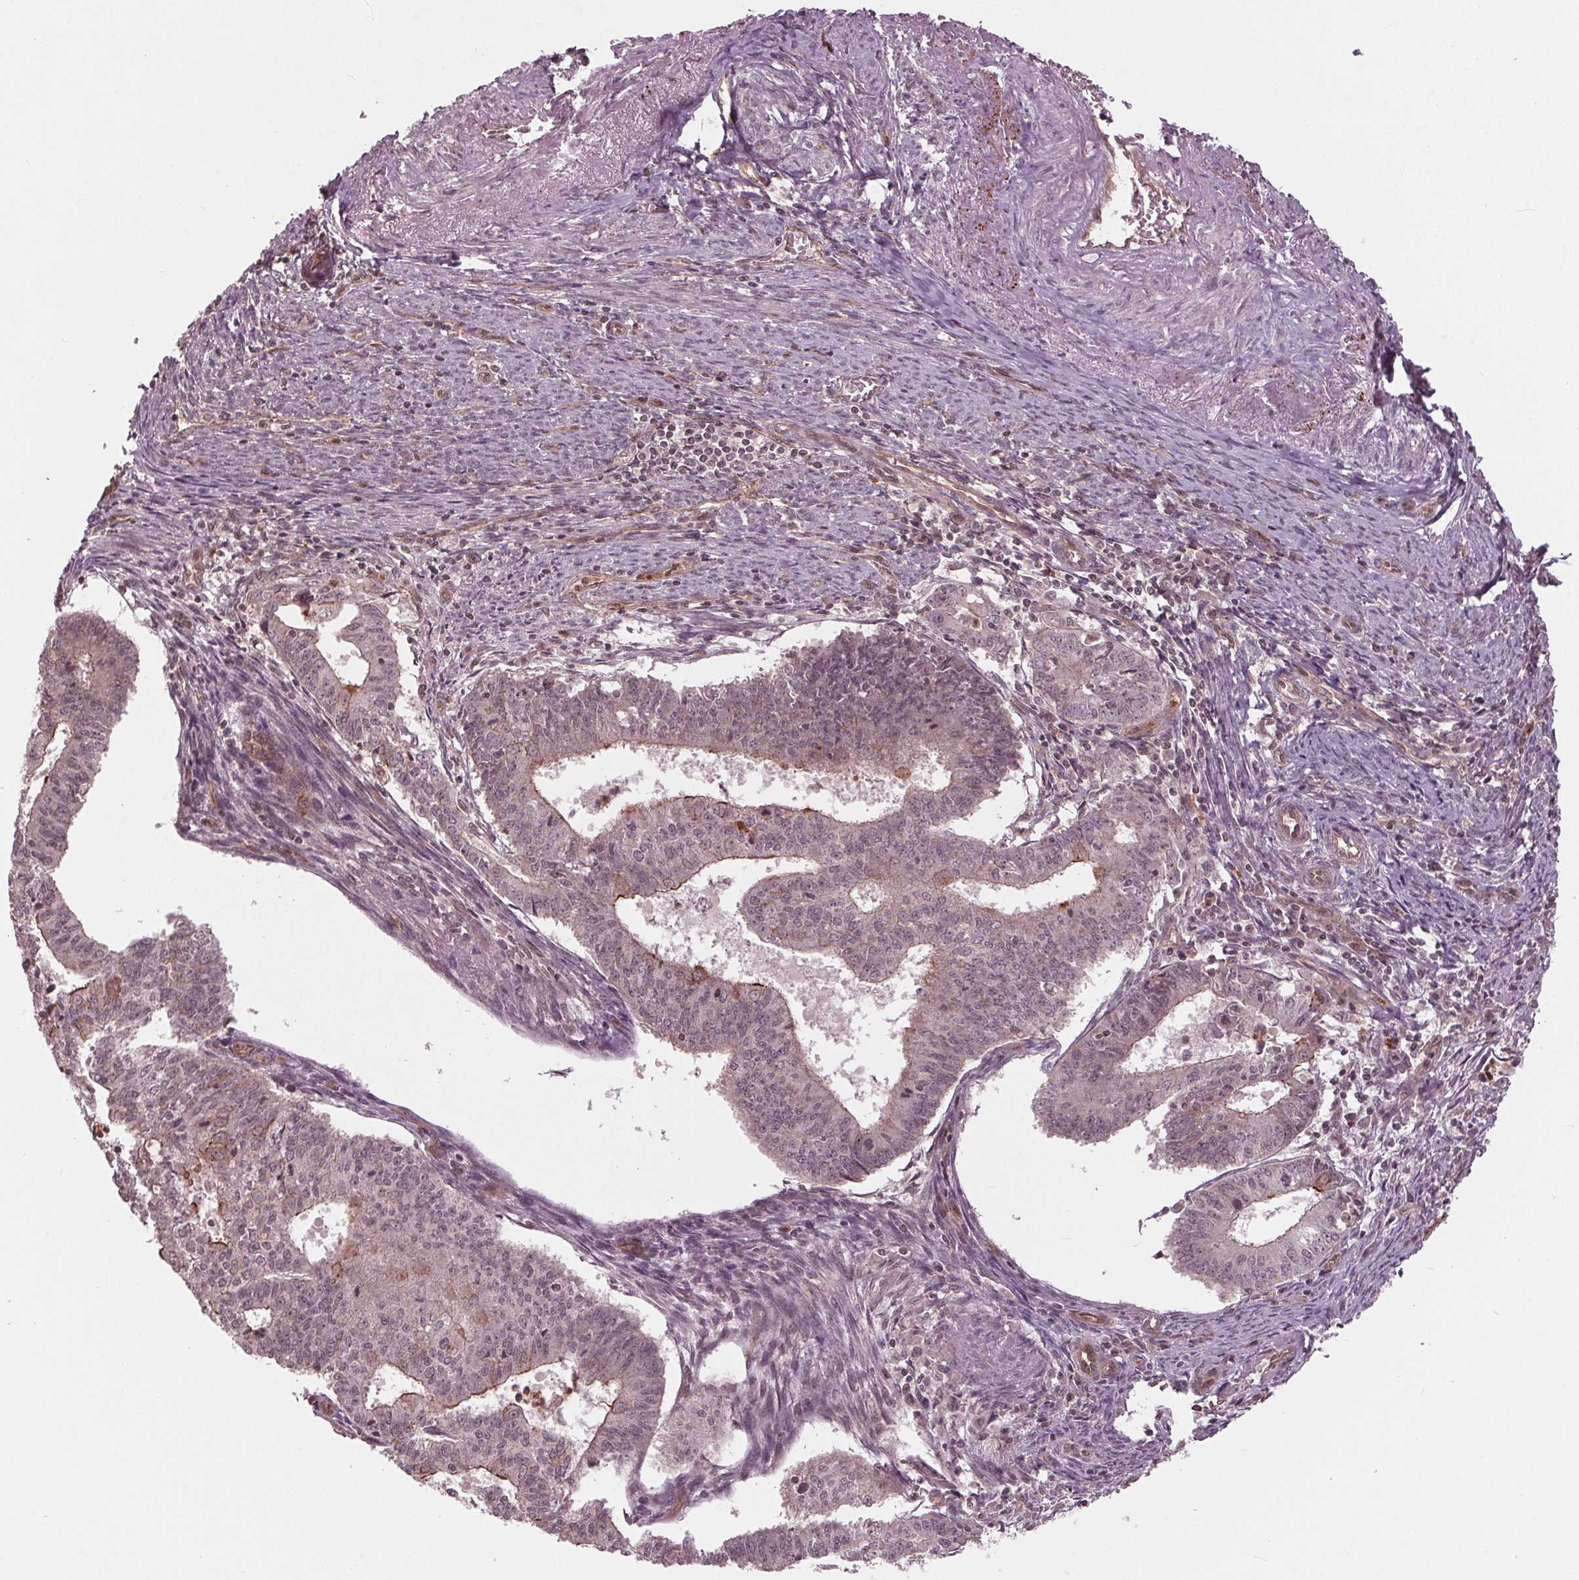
{"staining": {"intensity": "negative", "quantity": "none", "location": "none"}, "tissue": "endometrial cancer", "cell_type": "Tumor cells", "image_type": "cancer", "snomed": [{"axis": "morphology", "description": "Adenocarcinoma, NOS"}, {"axis": "topography", "description": "Endometrium"}], "caption": "Protein analysis of adenocarcinoma (endometrial) displays no significant staining in tumor cells.", "gene": "BTBD1", "patient": {"sex": "female", "age": 61}}